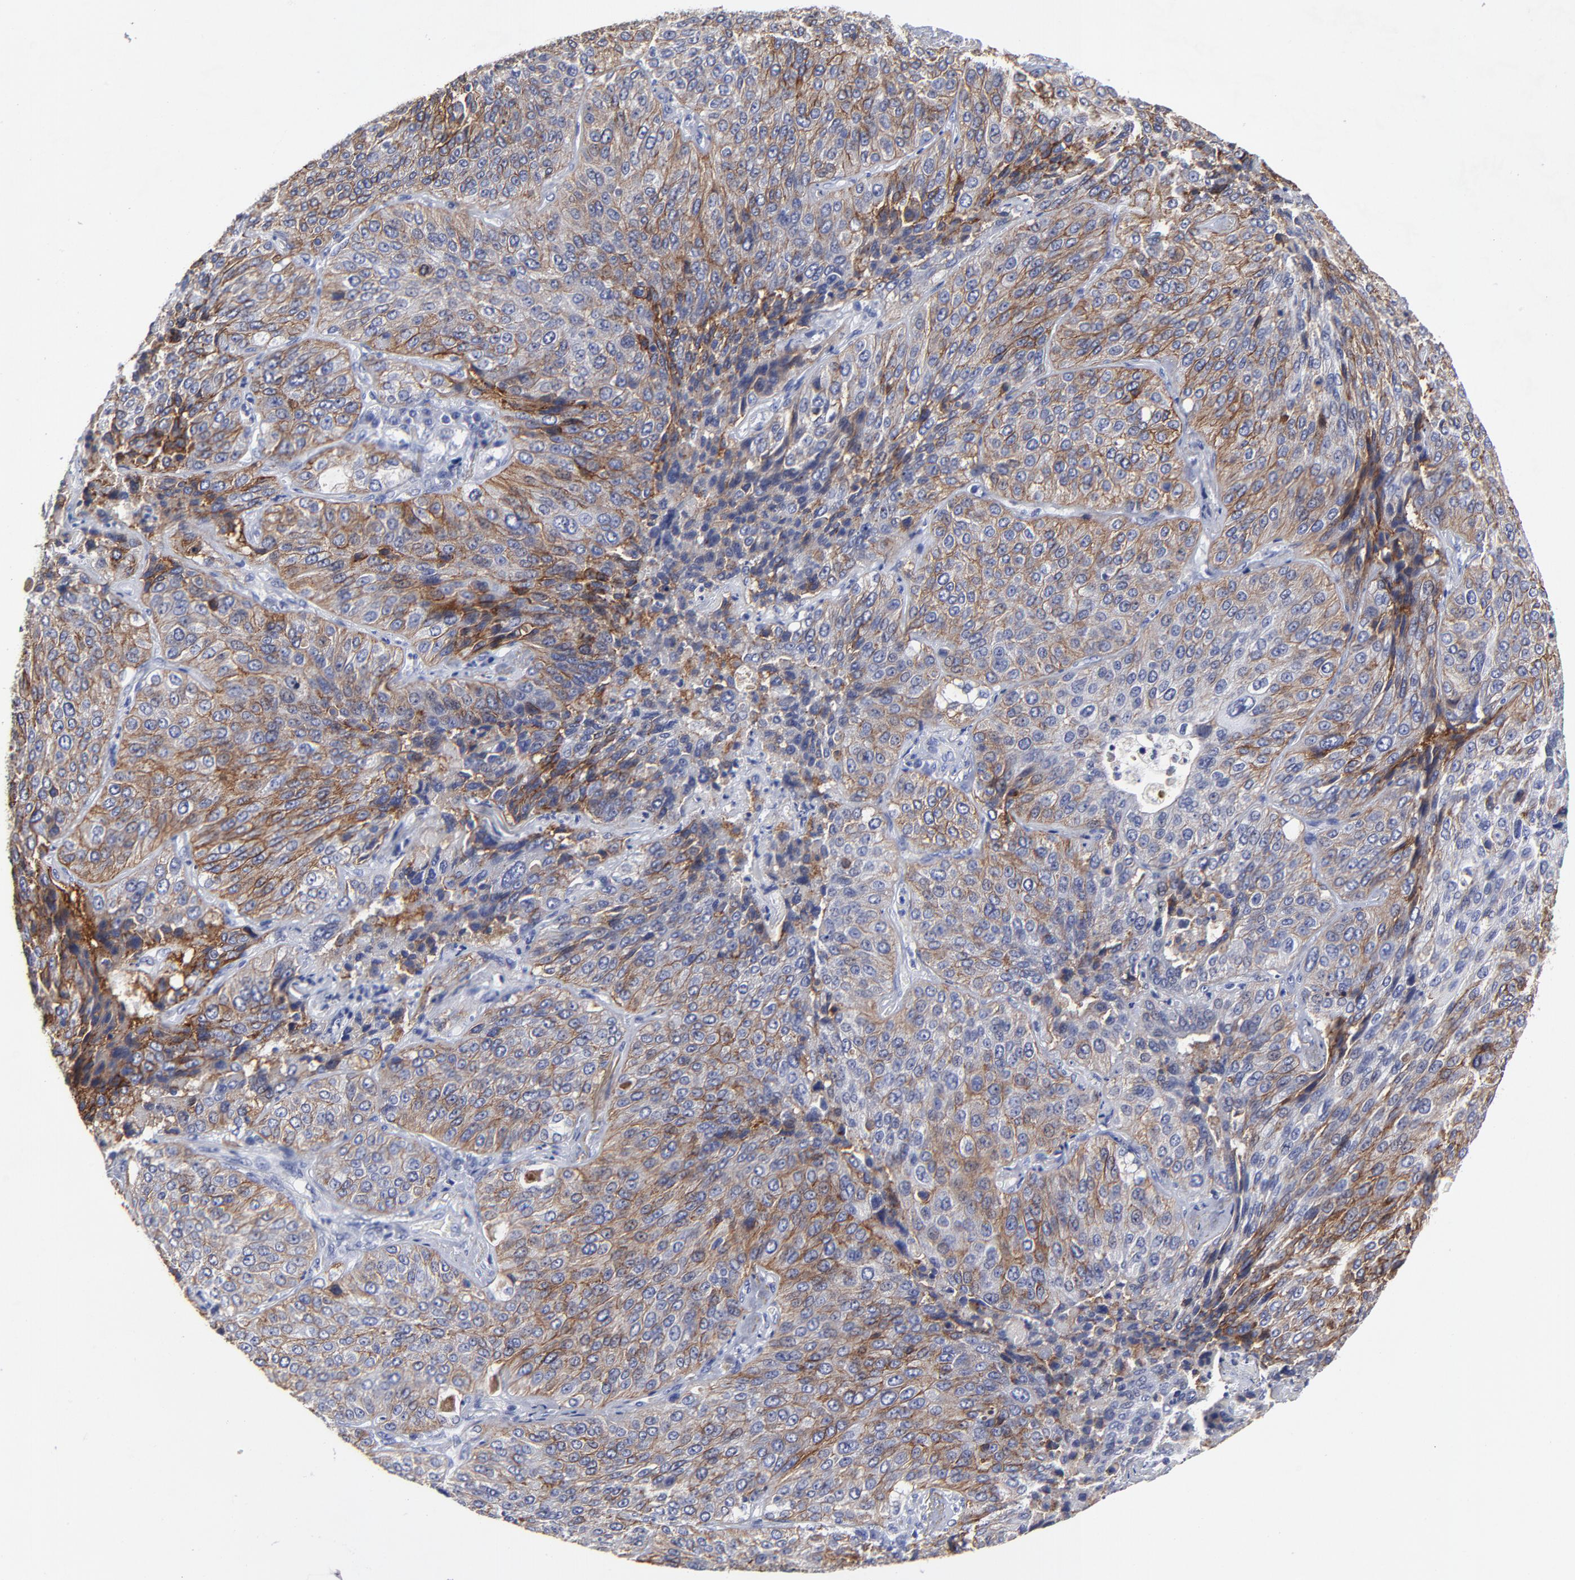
{"staining": {"intensity": "moderate", "quantity": "<25%", "location": "cytoplasmic/membranous"}, "tissue": "lung cancer", "cell_type": "Tumor cells", "image_type": "cancer", "snomed": [{"axis": "morphology", "description": "Squamous cell carcinoma, NOS"}, {"axis": "topography", "description": "Lung"}], "caption": "The image demonstrates a brown stain indicating the presence of a protein in the cytoplasmic/membranous of tumor cells in lung cancer (squamous cell carcinoma).", "gene": "CXADR", "patient": {"sex": "male", "age": 54}}